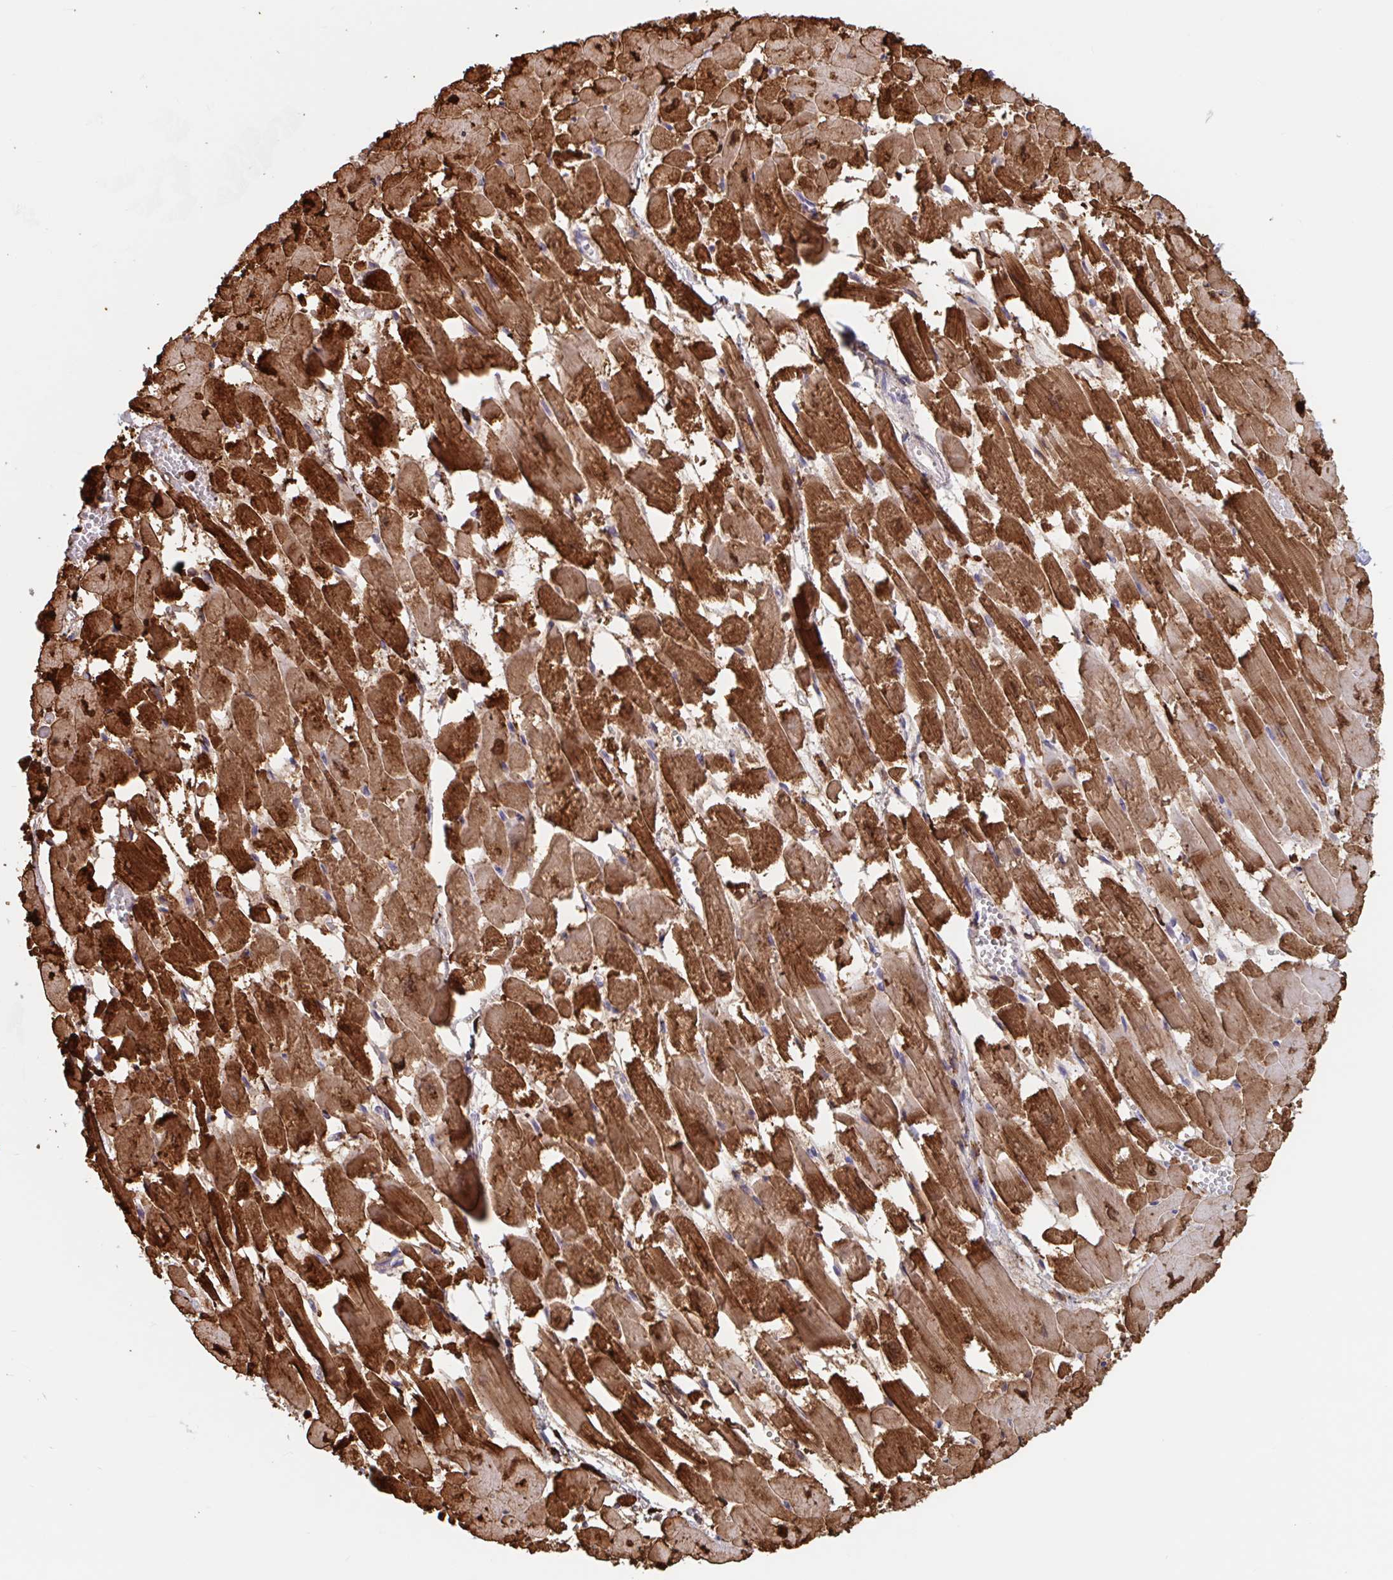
{"staining": {"intensity": "strong", "quantity": ">75%", "location": "cytoplasmic/membranous"}, "tissue": "heart muscle", "cell_type": "Cardiomyocytes", "image_type": "normal", "snomed": [{"axis": "morphology", "description": "Normal tissue, NOS"}, {"axis": "topography", "description": "Heart"}], "caption": "Heart muscle stained with IHC displays strong cytoplasmic/membranous staining in approximately >75% of cardiomyocytes.", "gene": "SNX8", "patient": {"sex": "female", "age": 52}}